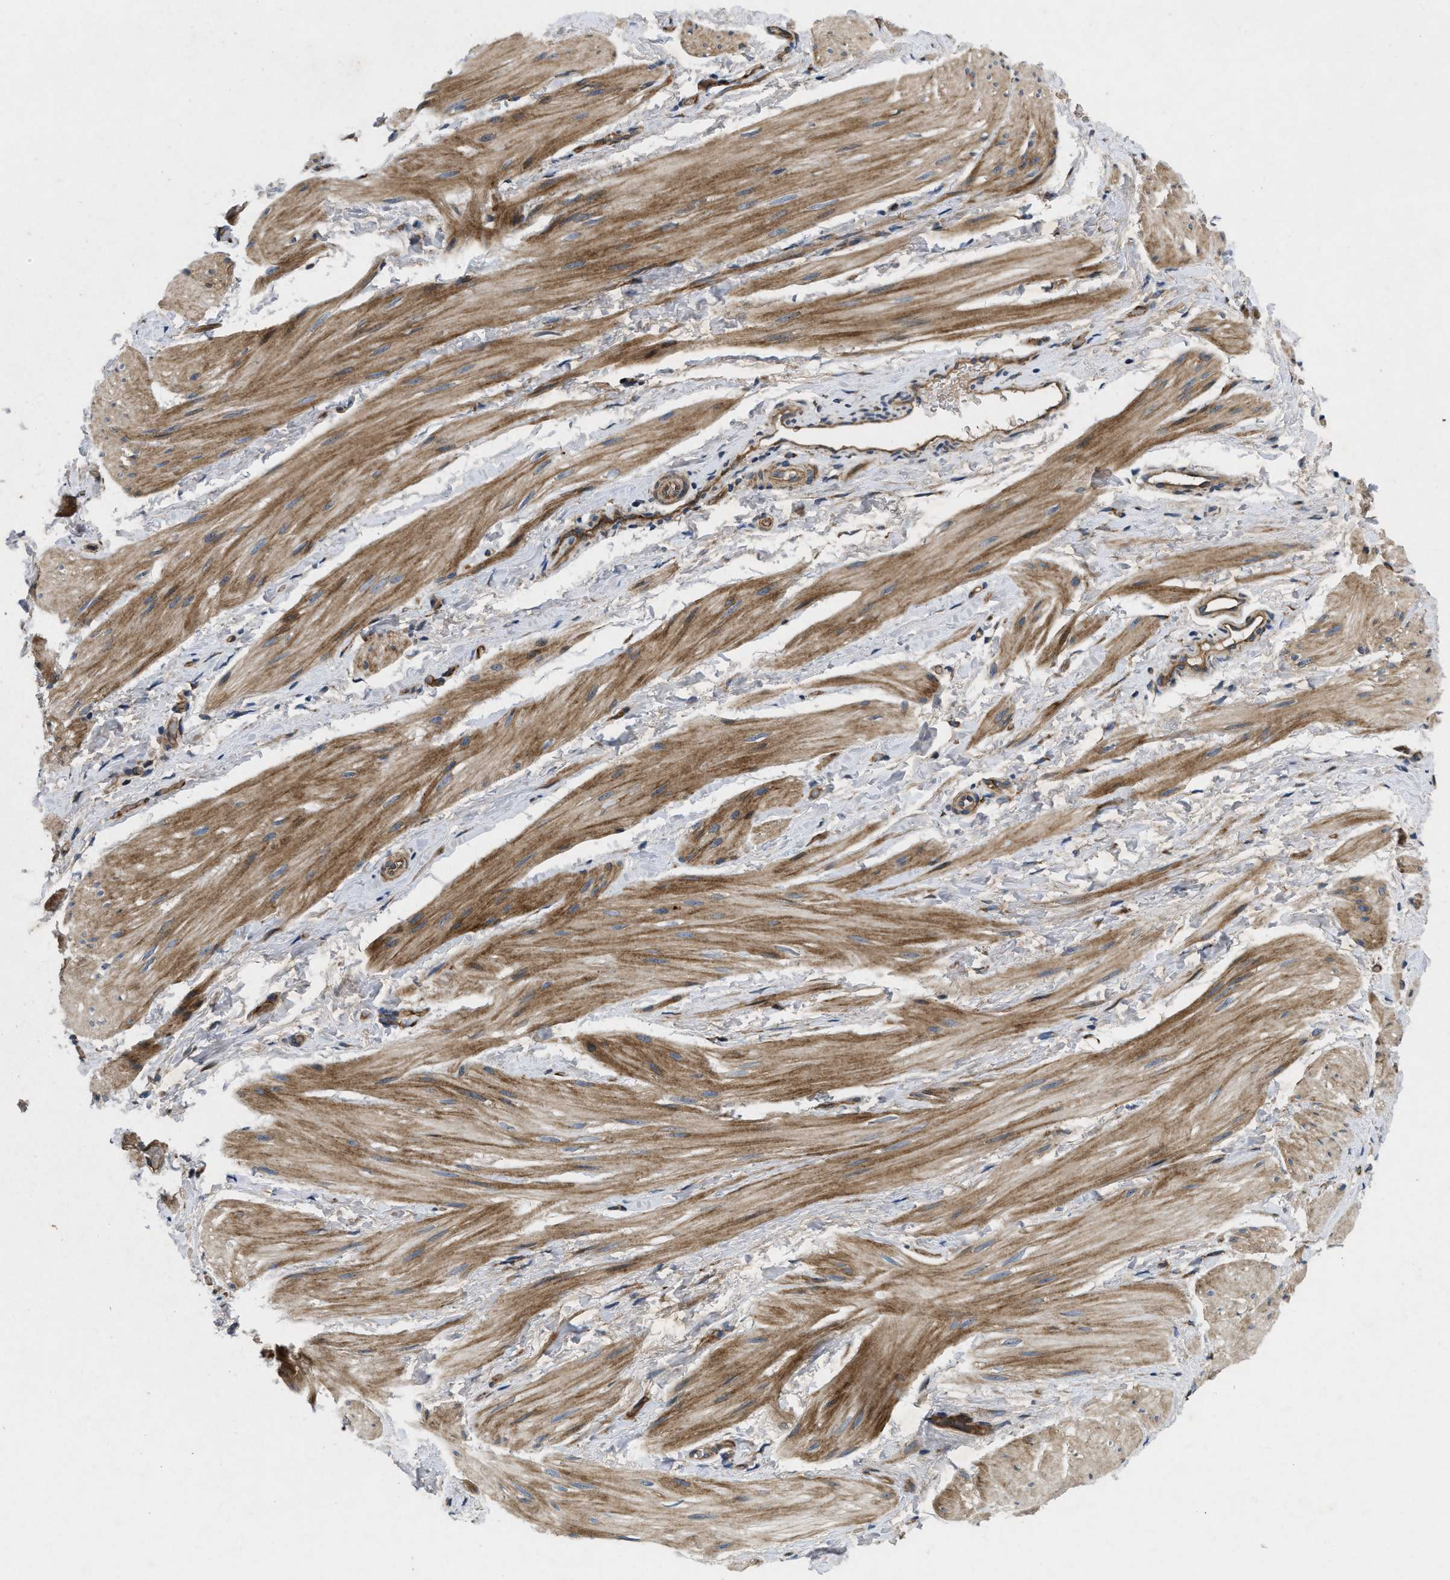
{"staining": {"intensity": "moderate", "quantity": ">75%", "location": "cytoplasmic/membranous"}, "tissue": "smooth muscle", "cell_type": "Smooth muscle cells", "image_type": "normal", "snomed": [{"axis": "morphology", "description": "Normal tissue, NOS"}, {"axis": "topography", "description": "Smooth muscle"}], "caption": "Protein expression analysis of benign smooth muscle displays moderate cytoplasmic/membranous positivity in approximately >75% of smooth muscle cells. (DAB (3,3'-diaminobenzidine) IHC, brown staining for protein, blue staining for nuclei).", "gene": "HSPA12B", "patient": {"sex": "male", "age": 16}}